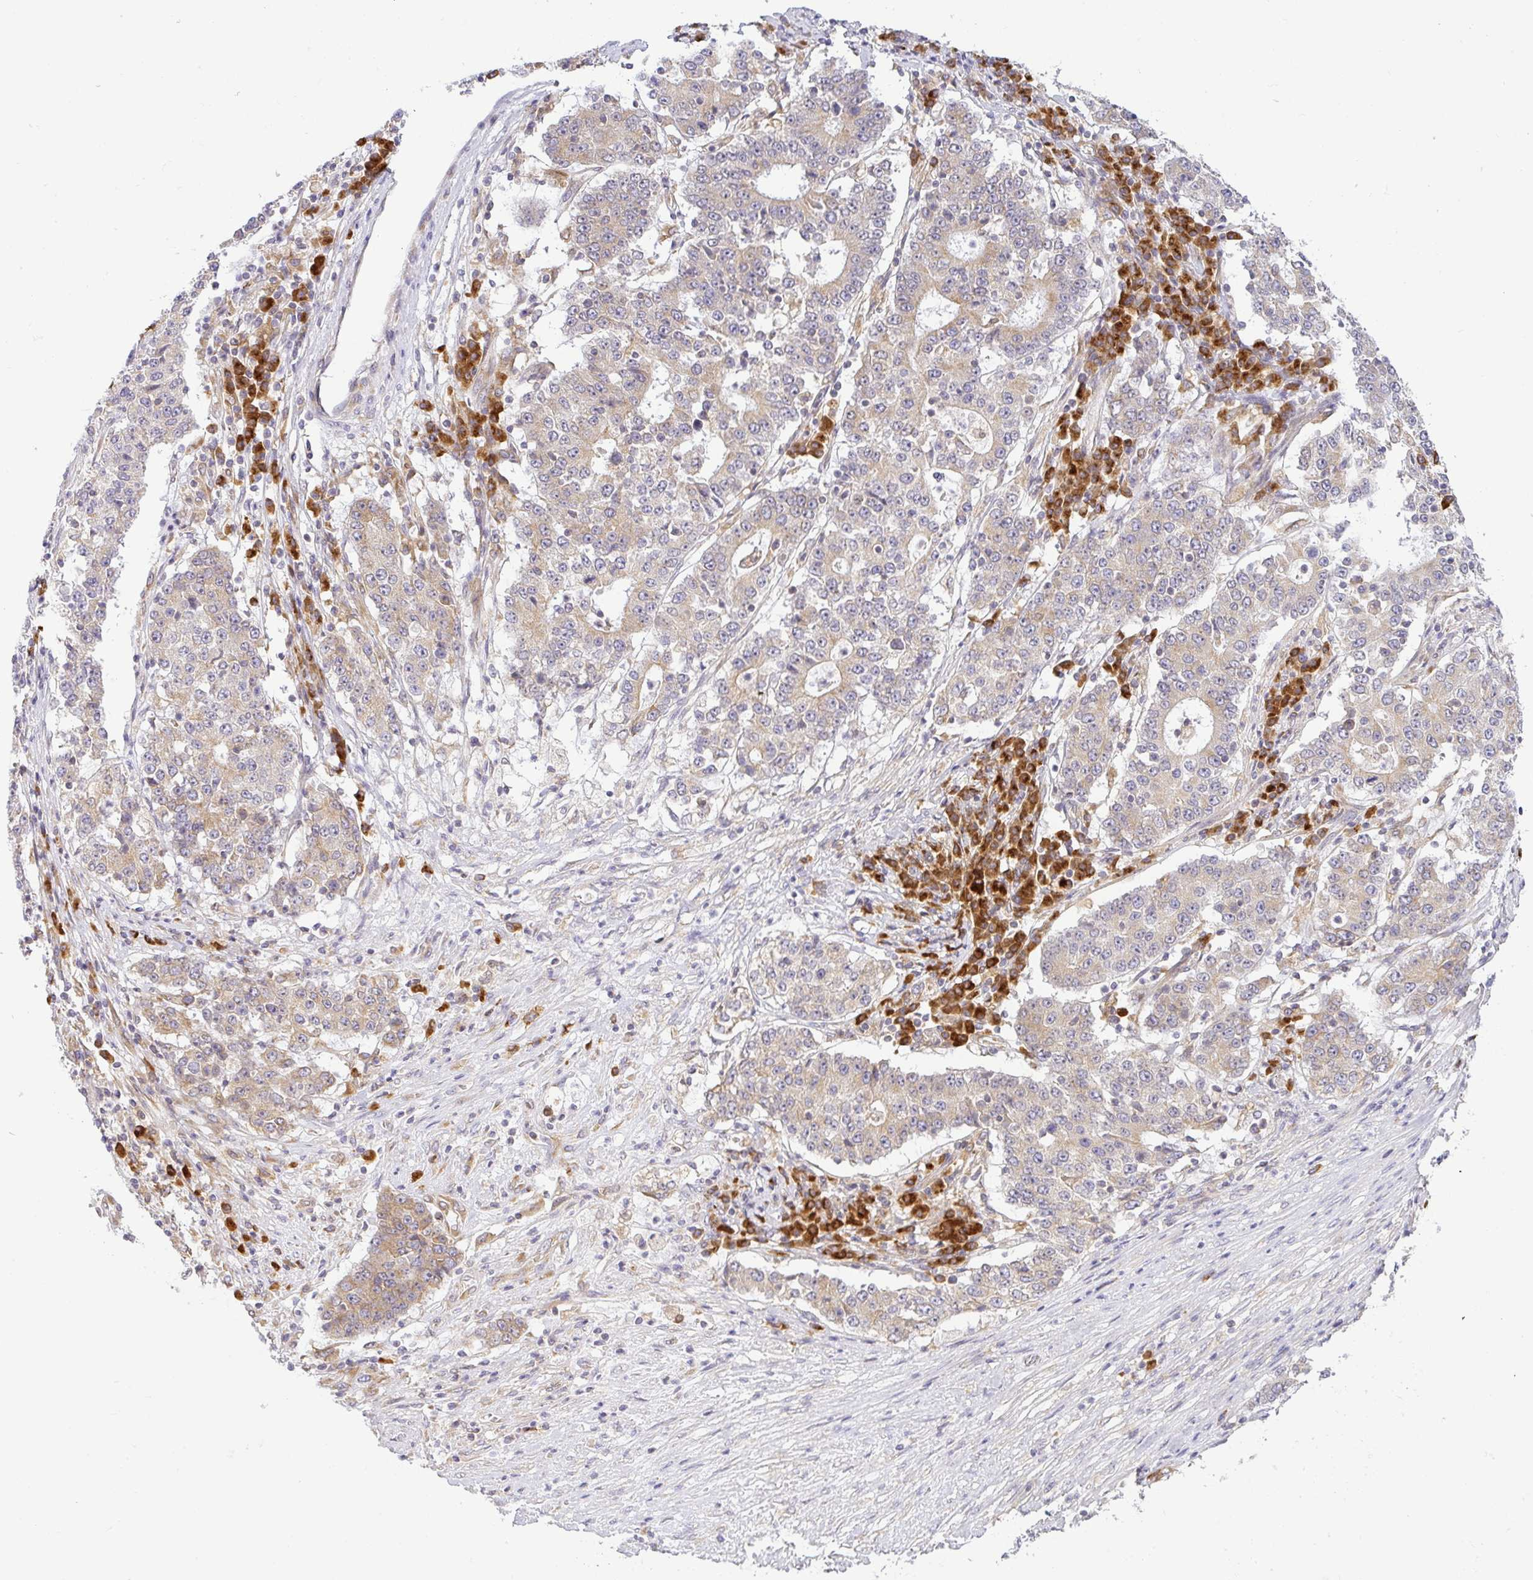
{"staining": {"intensity": "weak", "quantity": "25%-75%", "location": "cytoplasmic/membranous"}, "tissue": "stomach cancer", "cell_type": "Tumor cells", "image_type": "cancer", "snomed": [{"axis": "morphology", "description": "Adenocarcinoma, NOS"}, {"axis": "topography", "description": "Stomach"}], "caption": "A photomicrograph showing weak cytoplasmic/membranous positivity in about 25%-75% of tumor cells in stomach cancer, as visualized by brown immunohistochemical staining.", "gene": "DERL2", "patient": {"sex": "male", "age": 59}}